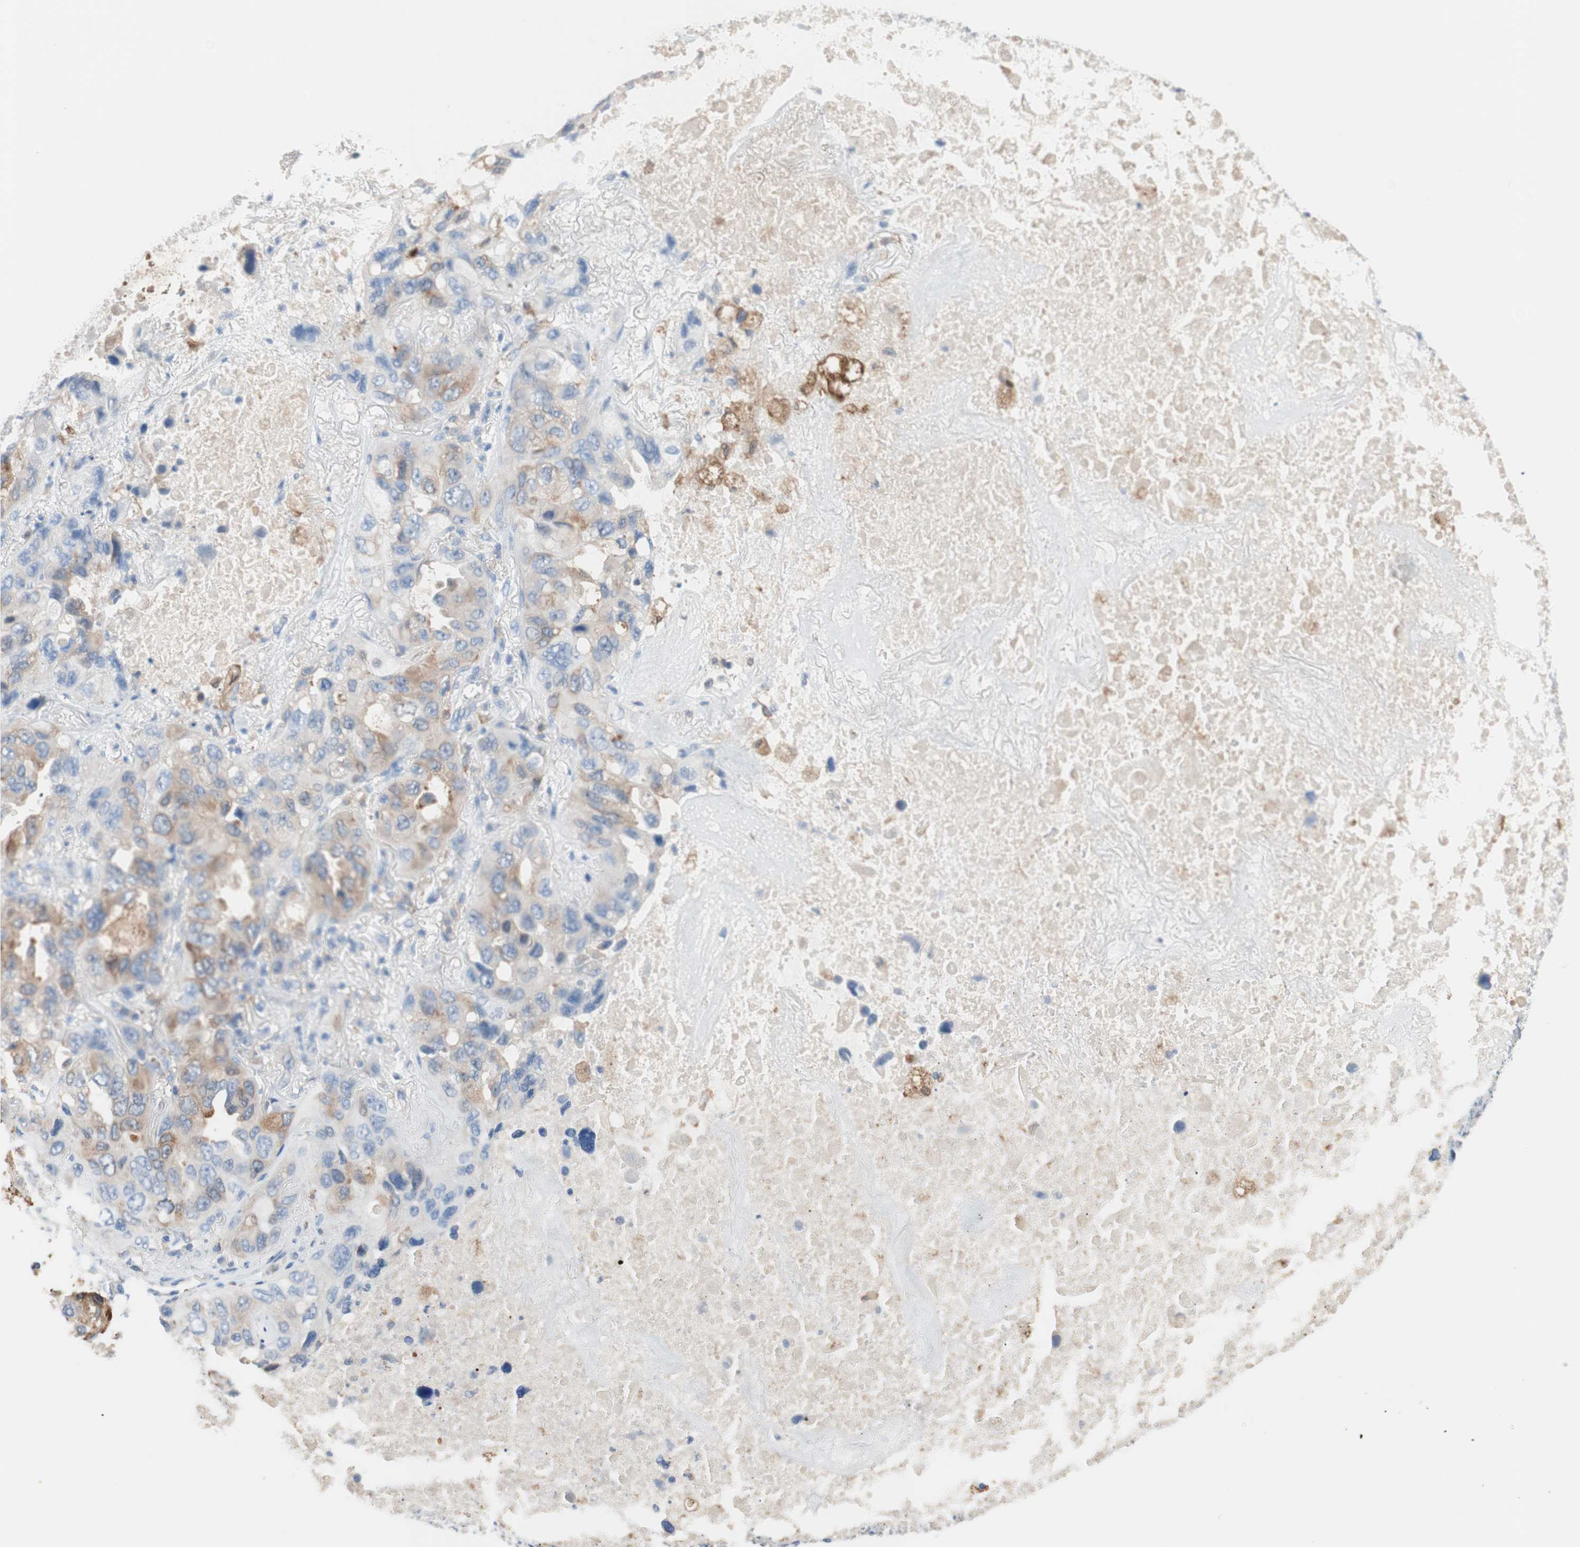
{"staining": {"intensity": "weak", "quantity": "25%-75%", "location": "cytoplasmic/membranous"}, "tissue": "lung cancer", "cell_type": "Tumor cells", "image_type": "cancer", "snomed": [{"axis": "morphology", "description": "Squamous cell carcinoma, NOS"}, {"axis": "topography", "description": "Lung"}], "caption": "Squamous cell carcinoma (lung) stained with DAB (3,3'-diaminobenzidine) immunohistochemistry reveals low levels of weak cytoplasmic/membranous positivity in about 25%-75% of tumor cells.", "gene": "GLUL", "patient": {"sex": "female", "age": 73}}